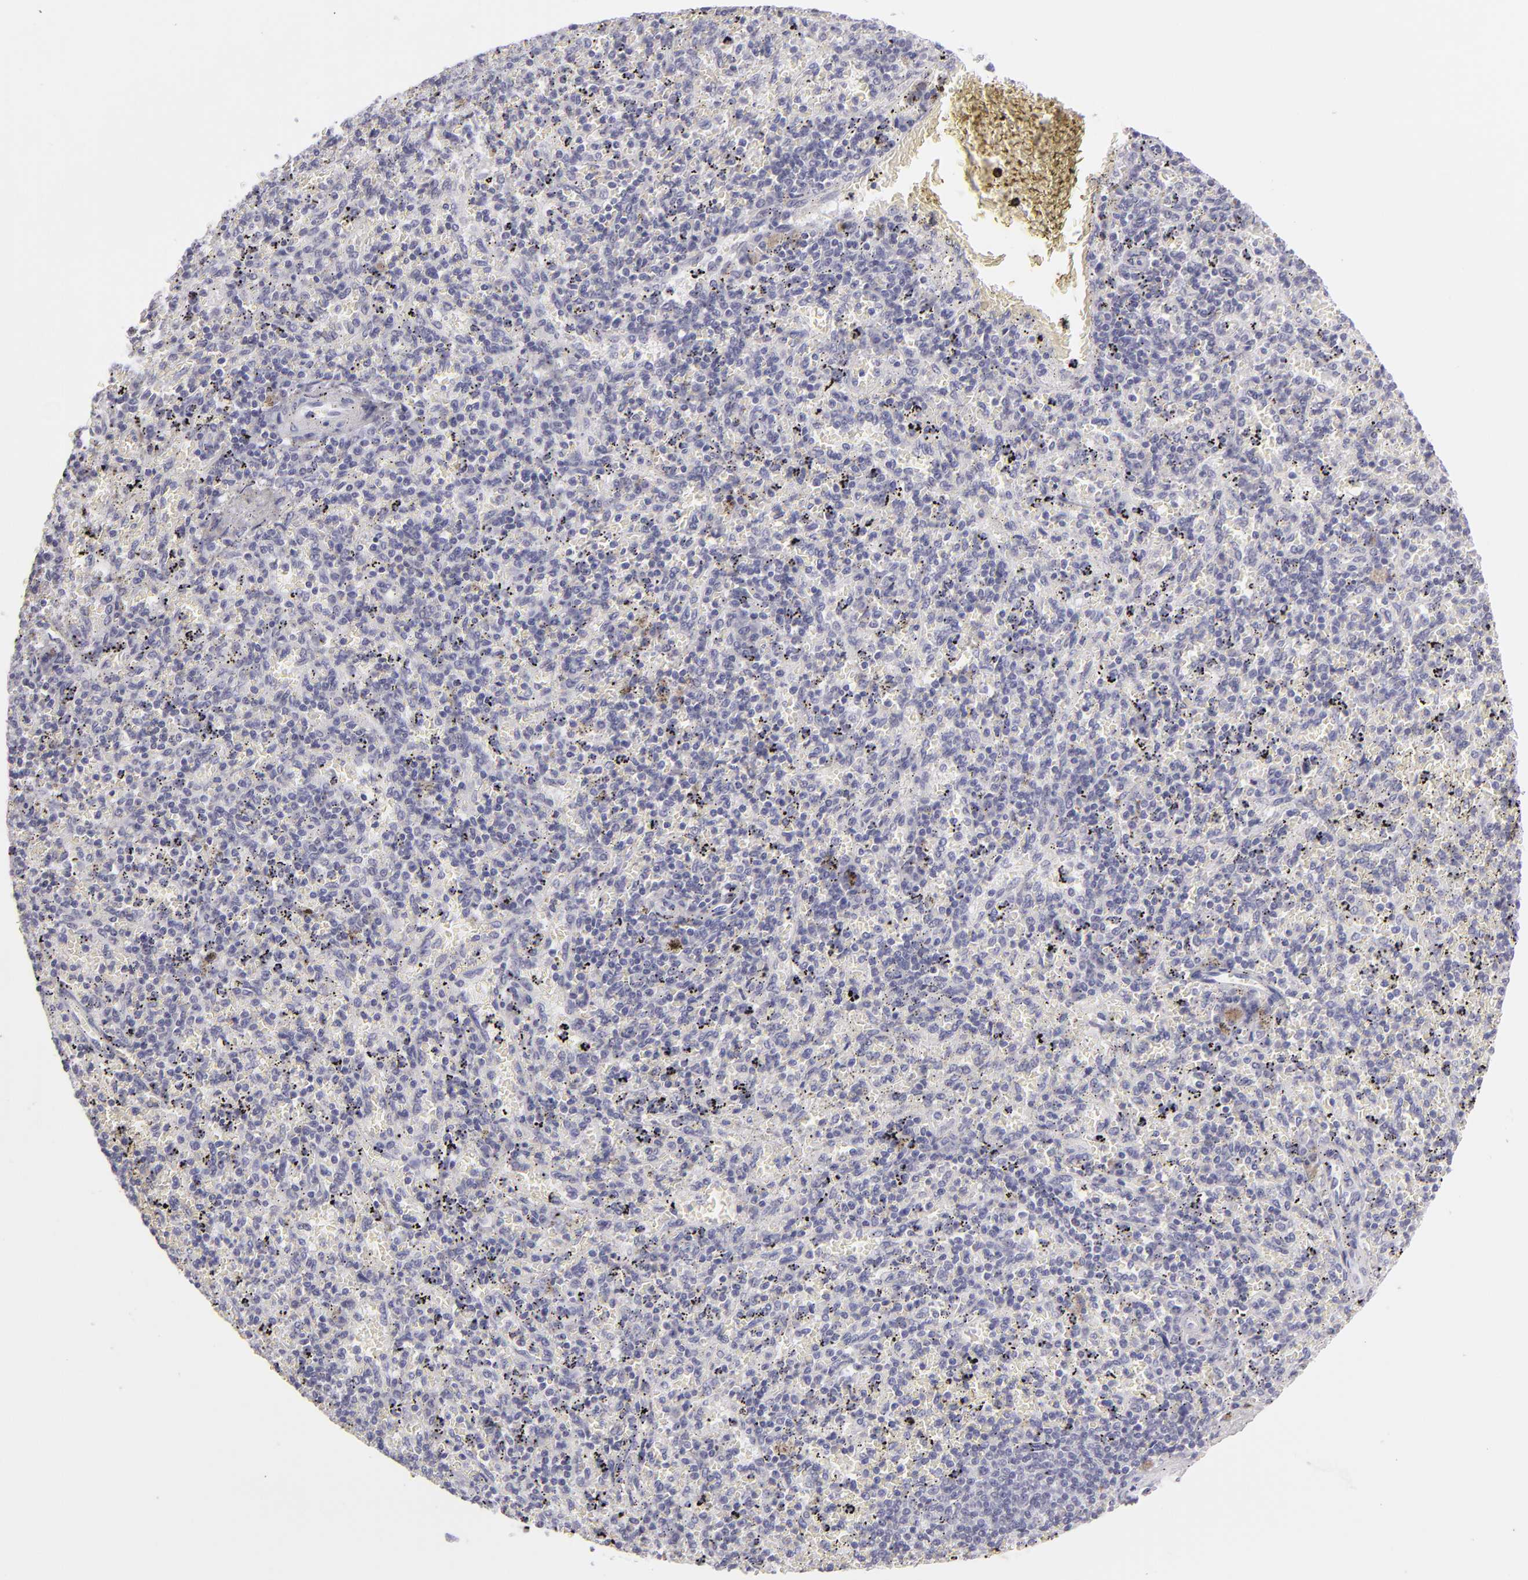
{"staining": {"intensity": "negative", "quantity": "none", "location": "none"}, "tissue": "spleen", "cell_type": "Cells in red pulp", "image_type": "normal", "snomed": [{"axis": "morphology", "description": "Normal tissue, NOS"}, {"axis": "topography", "description": "Spleen"}], "caption": "This micrograph is of benign spleen stained with immunohistochemistry (IHC) to label a protein in brown with the nuclei are counter-stained blue. There is no expression in cells in red pulp.", "gene": "TNNC1", "patient": {"sex": "female", "age": 43}}